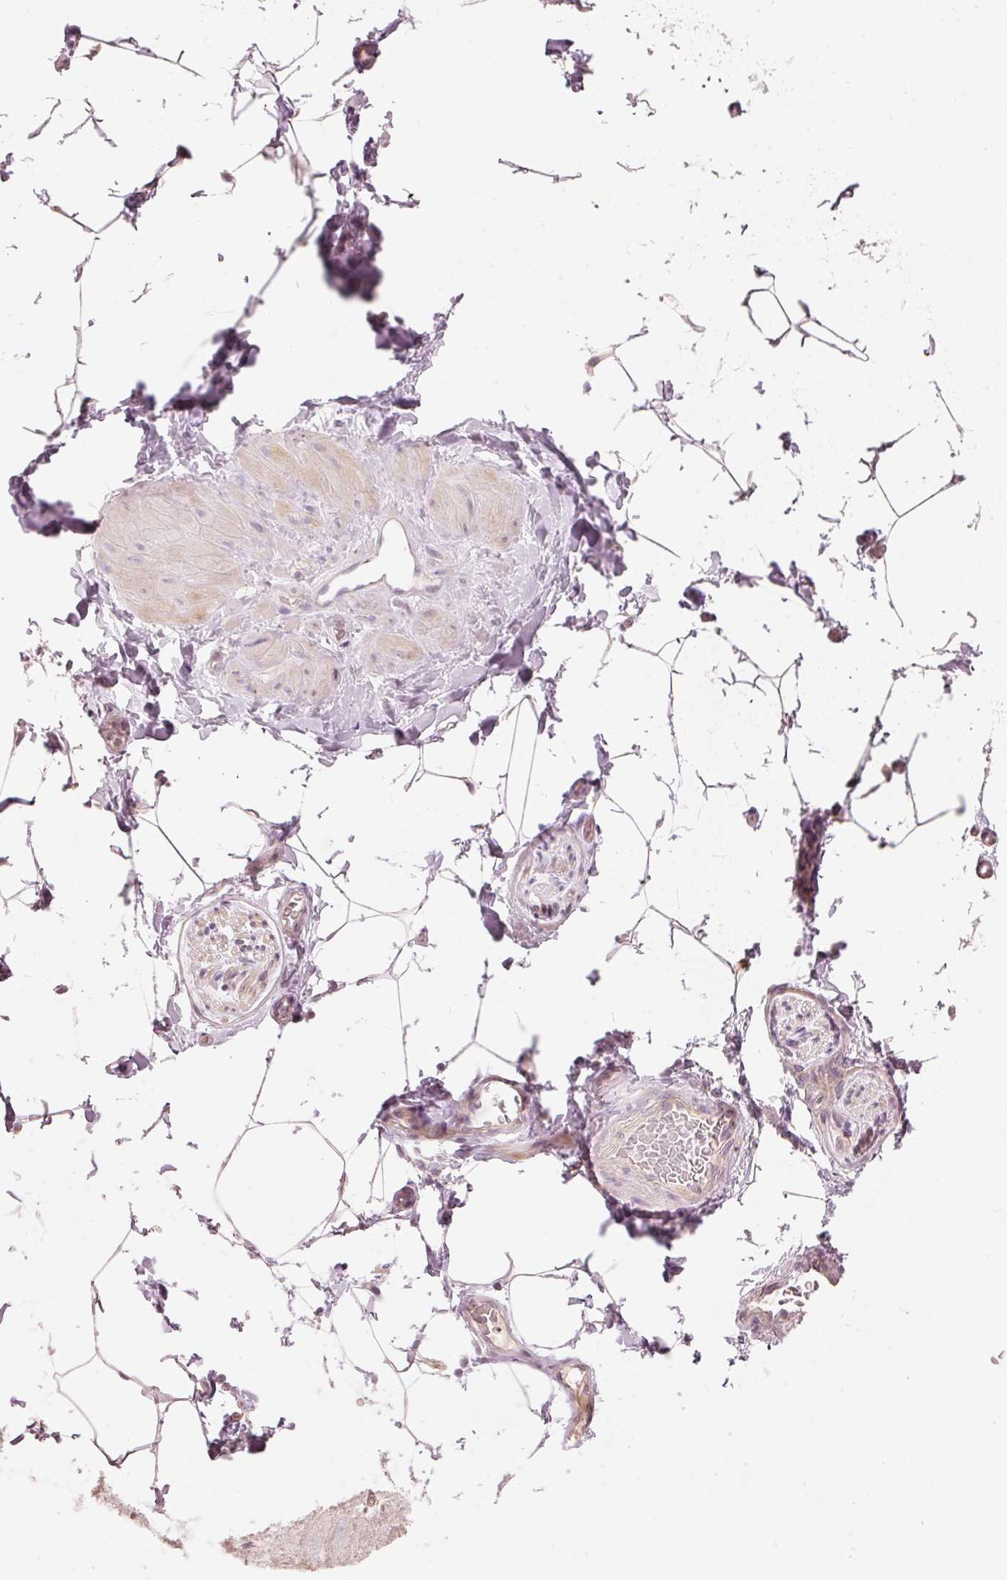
{"staining": {"intensity": "weak", "quantity": "<25%", "location": "cytoplasmic/membranous"}, "tissue": "adipose tissue", "cell_type": "Adipocytes", "image_type": "normal", "snomed": [{"axis": "morphology", "description": "Normal tissue, NOS"}, {"axis": "topography", "description": "Vascular tissue"}, {"axis": "topography", "description": "Peripheral nerve tissue"}], "caption": "Human adipose tissue stained for a protein using immunohistochemistry (IHC) shows no staining in adipocytes.", "gene": "TREX2", "patient": {"sex": "male", "age": 41}}